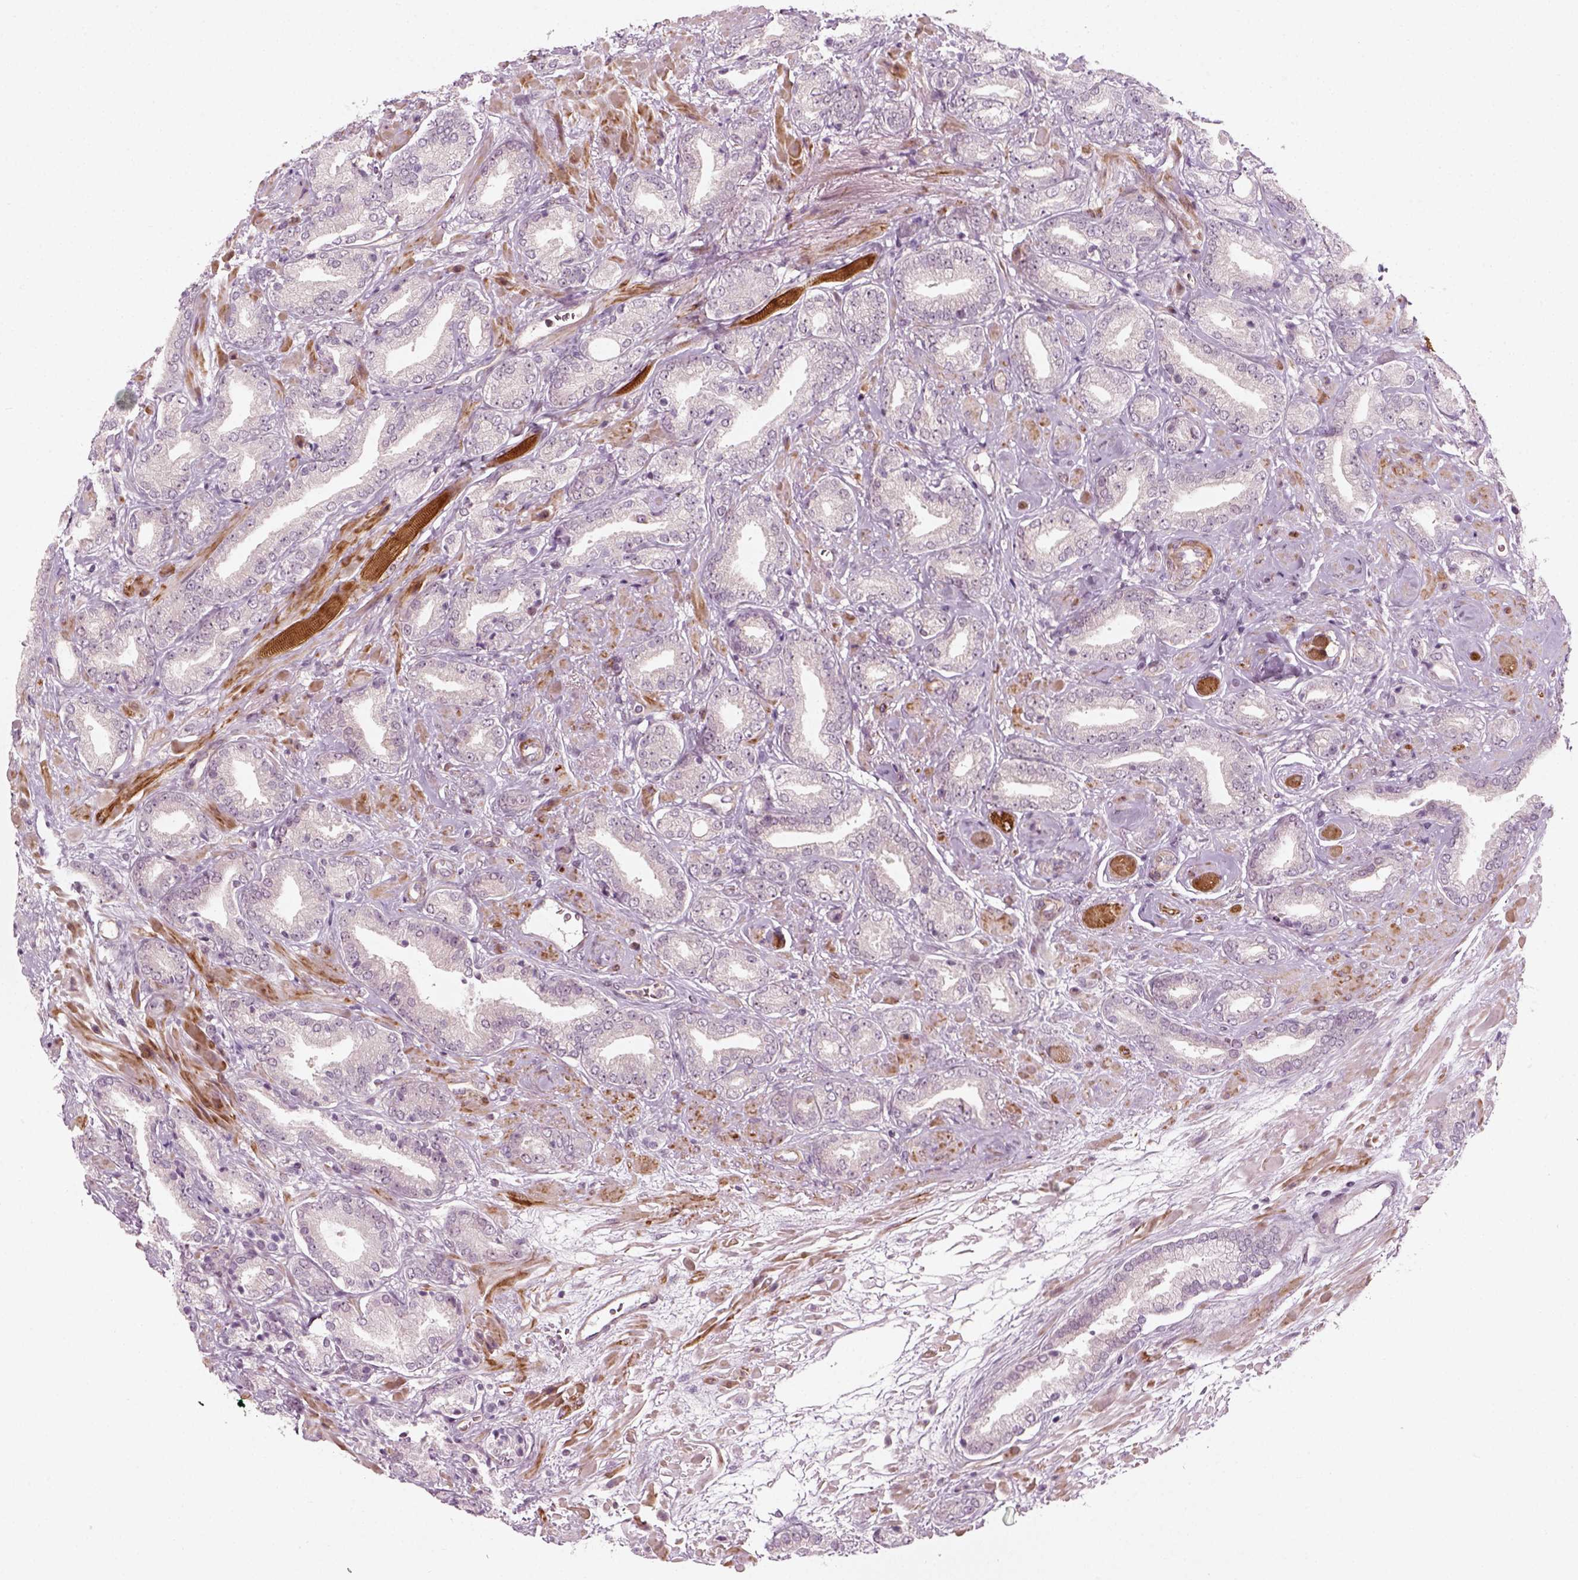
{"staining": {"intensity": "negative", "quantity": "none", "location": "none"}, "tissue": "prostate cancer", "cell_type": "Tumor cells", "image_type": "cancer", "snomed": [{"axis": "morphology", "description": "Adenocarcinoma, High grade"}, {"axis": "topography", "description": "Prostate"}], "caption": "Tumor cells show no significant protein positivity in prostate cancer (adenocarcinoma (high-grade)). (IHC, brightfield microscopy, high magnification).", "gene": "DNASE1L1", "patient": {"sex": "male", "age": 56}}